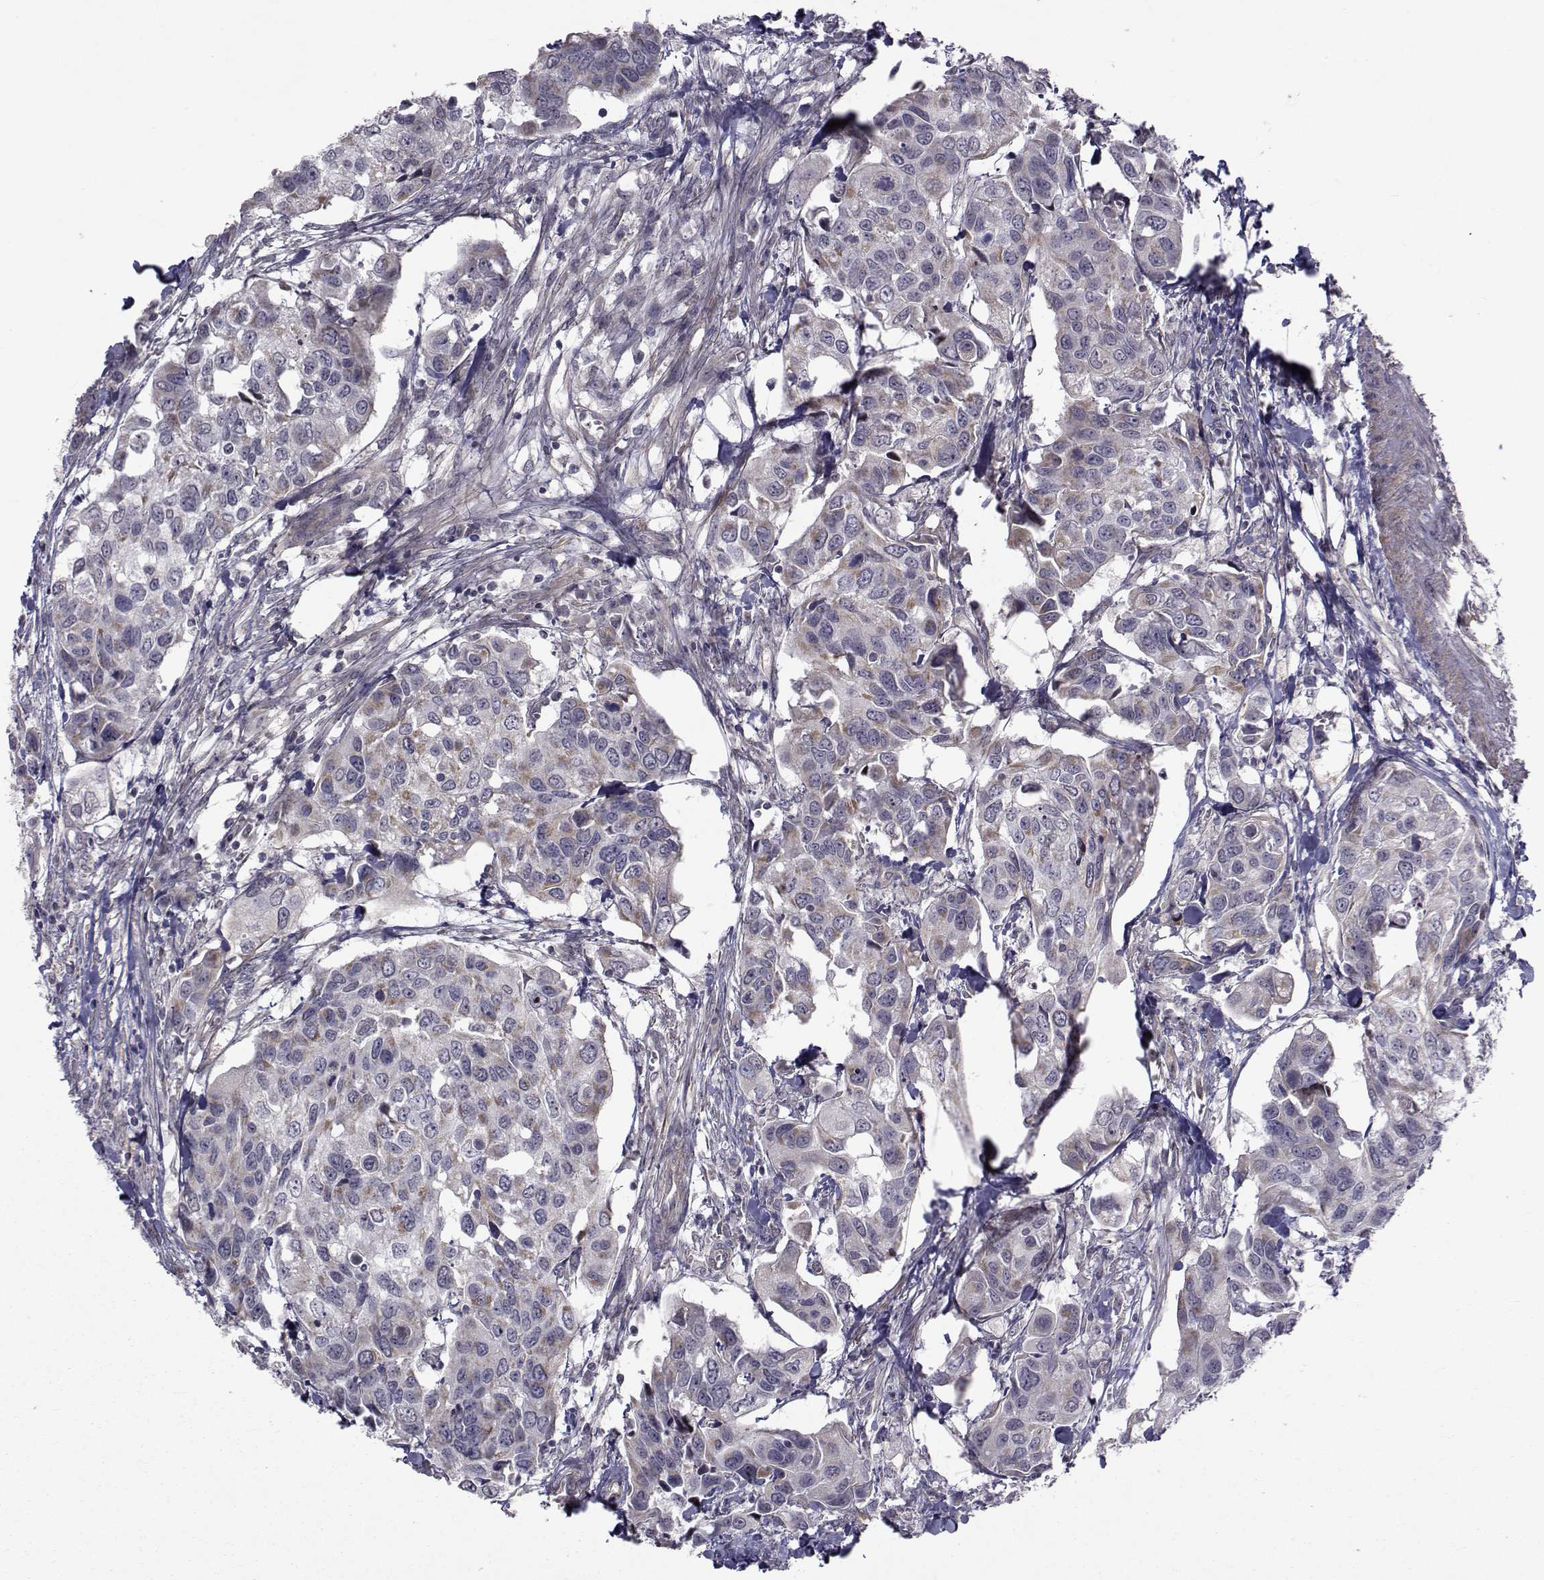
{"staining": {"intensity": "moderate", "quantity": "25%-75%", "location": "cytoplasmic/membranous"}, "tissue": "urothelial cancer", "cell_type": "Tumor cells", "image_type": "cancer", "snomed": [{"axis": "morphology", "description": "Urothelial carcinoma, High grade"}, {"axis": "topography", "description": "Urinary bladder"}], "caption": "A photomicrograph showing moderate cytoplasmic/membranous positivity in approximately 25%-75% of tumor cells in urothelial carcinoma (high-grade), as visualized by brown immunohistochemical staining.", "gene": "CFAP74", "patient": {"sex": "male", "age": 60}}